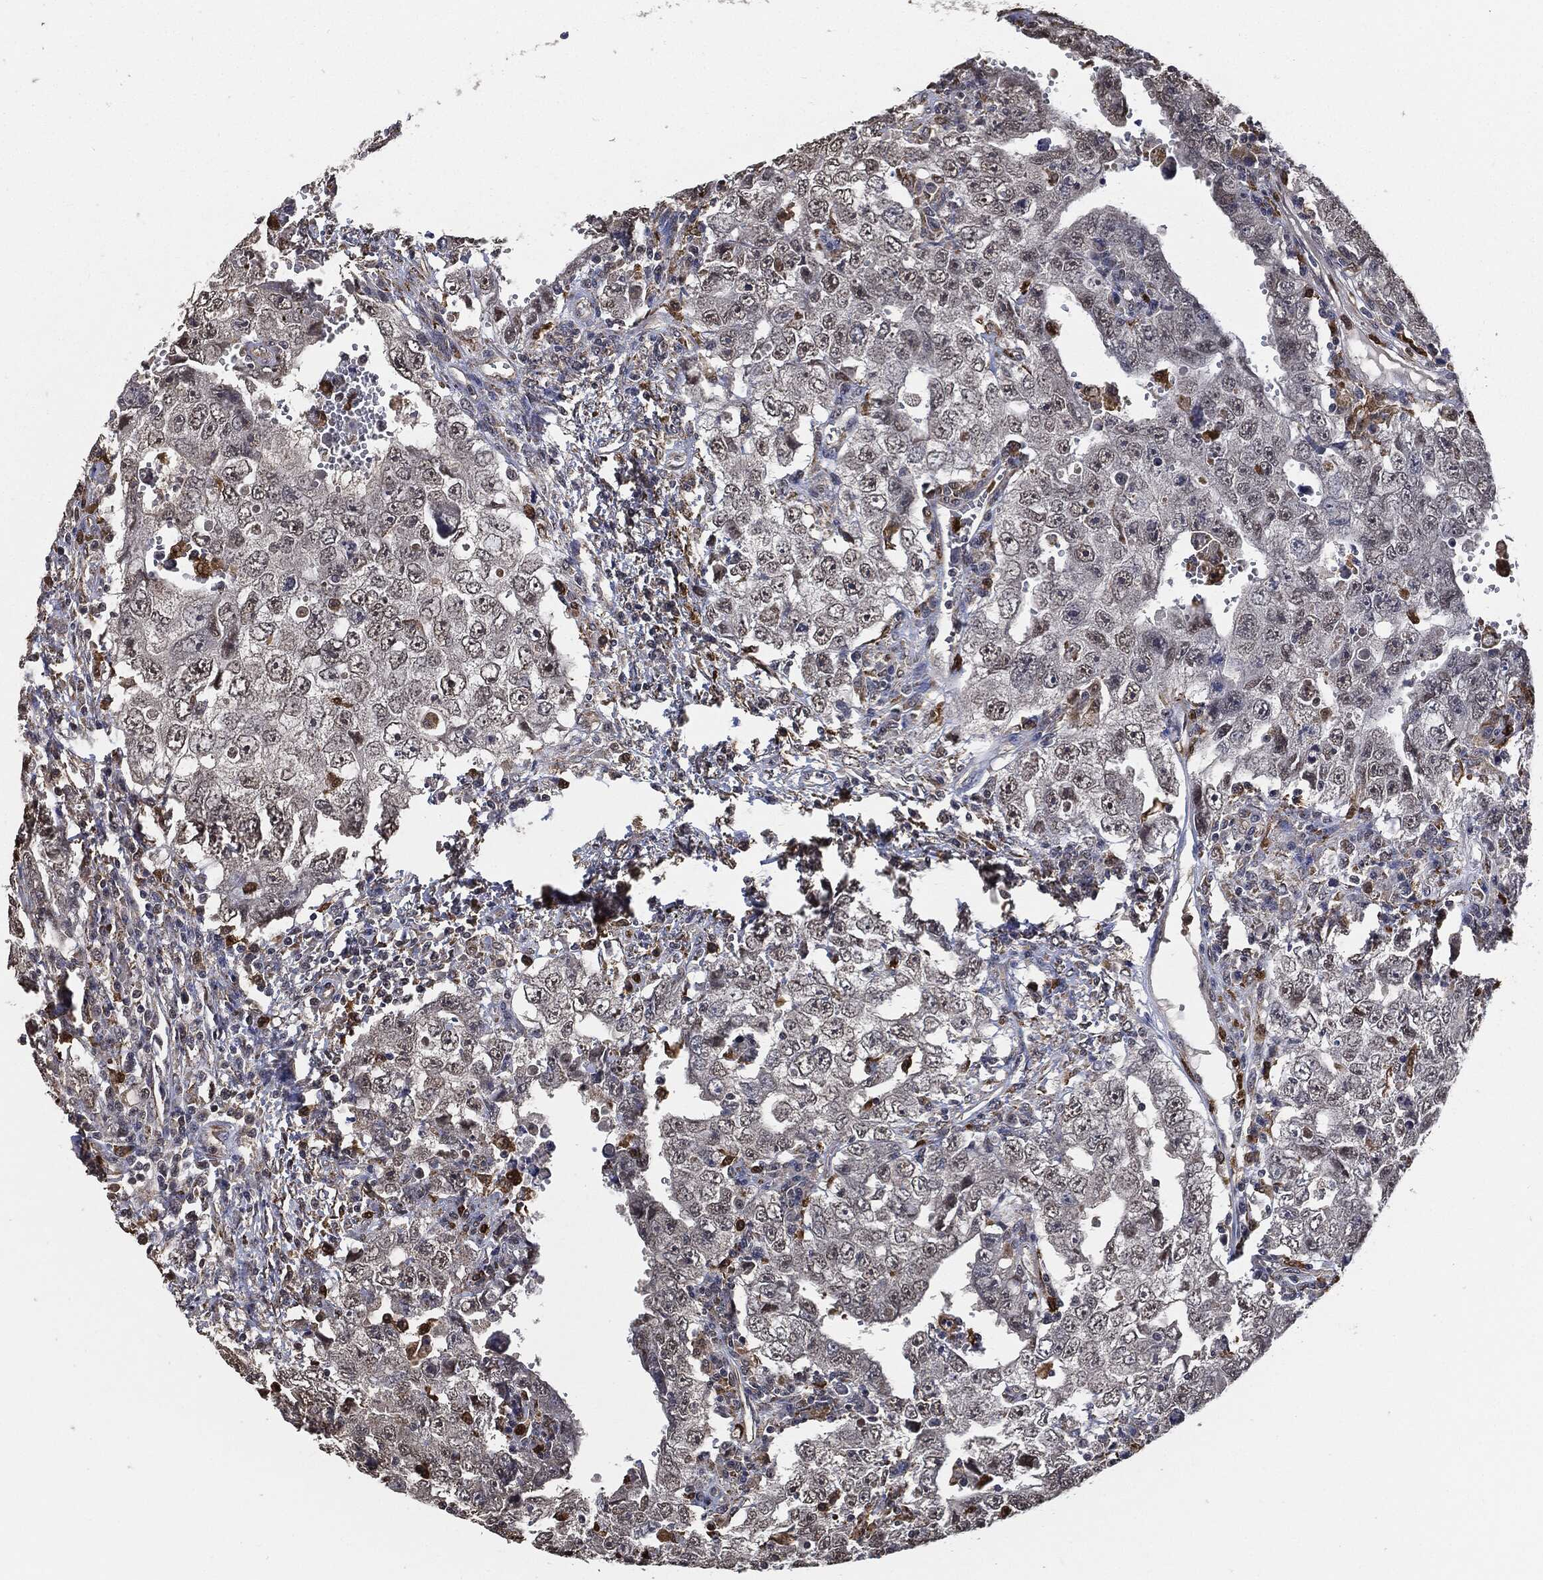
{"staining": {"intensity": "negative", "quantity": "none", "location": "none"}, "tissue": "testis cancer", "cell_type": "Tumor cells", "image_type": "cancer", "snomed": [{"axis": "morphology", "description": "Carcinoma, Embryonal, NOS"}, {"axis": "topography", "description": "Testis"}], "caption": "Immunohistochemistry of human testis cancer demonstrates no positivity in tumor cells. Nuclei are stained in blue.", "gene": "S100A9", "patient": {"sex": "male", "age": 26}}